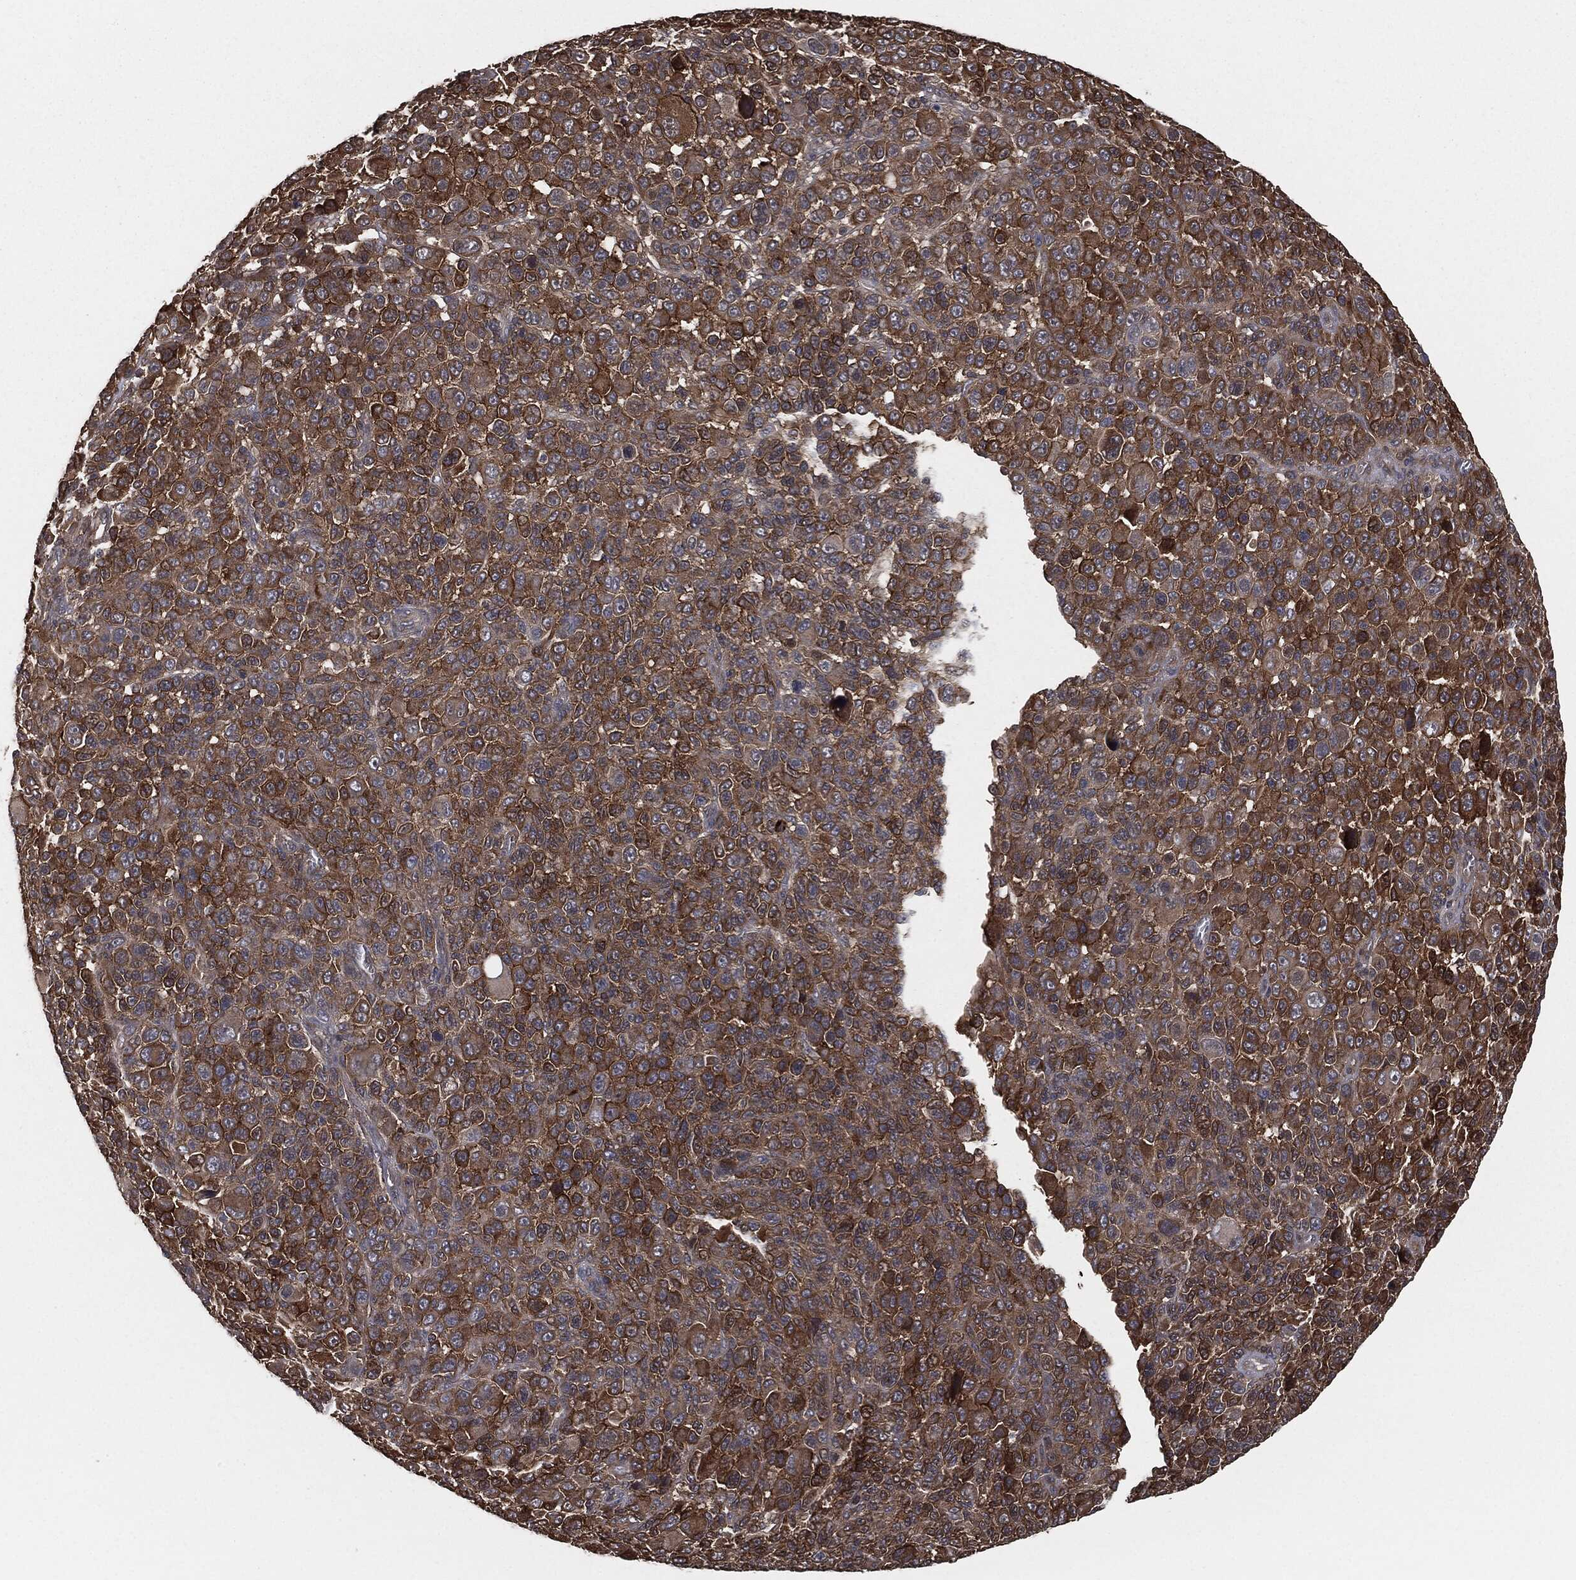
{"staining": {"intensity": "strong", "quantity": ">75%", "location": "cytoplasmic/membranous"}, "tissue": "melanoma", "cell_type": "Tumor cells", "image_type": "cancer", "snomed": [{"axis": "morphology", "description": "Malignant melanoma, NOS"}, {"axis": "topography", "description": "Skin"}], "caption": "Immunohistochemical staining of human malignant melanoma demonstrates high levels of strong cytoplasmic/membranous protein expression in approximately >75% of tumor cells.", "gene": "ERBIN", "patient": {"sex": "female", "age": 57}}